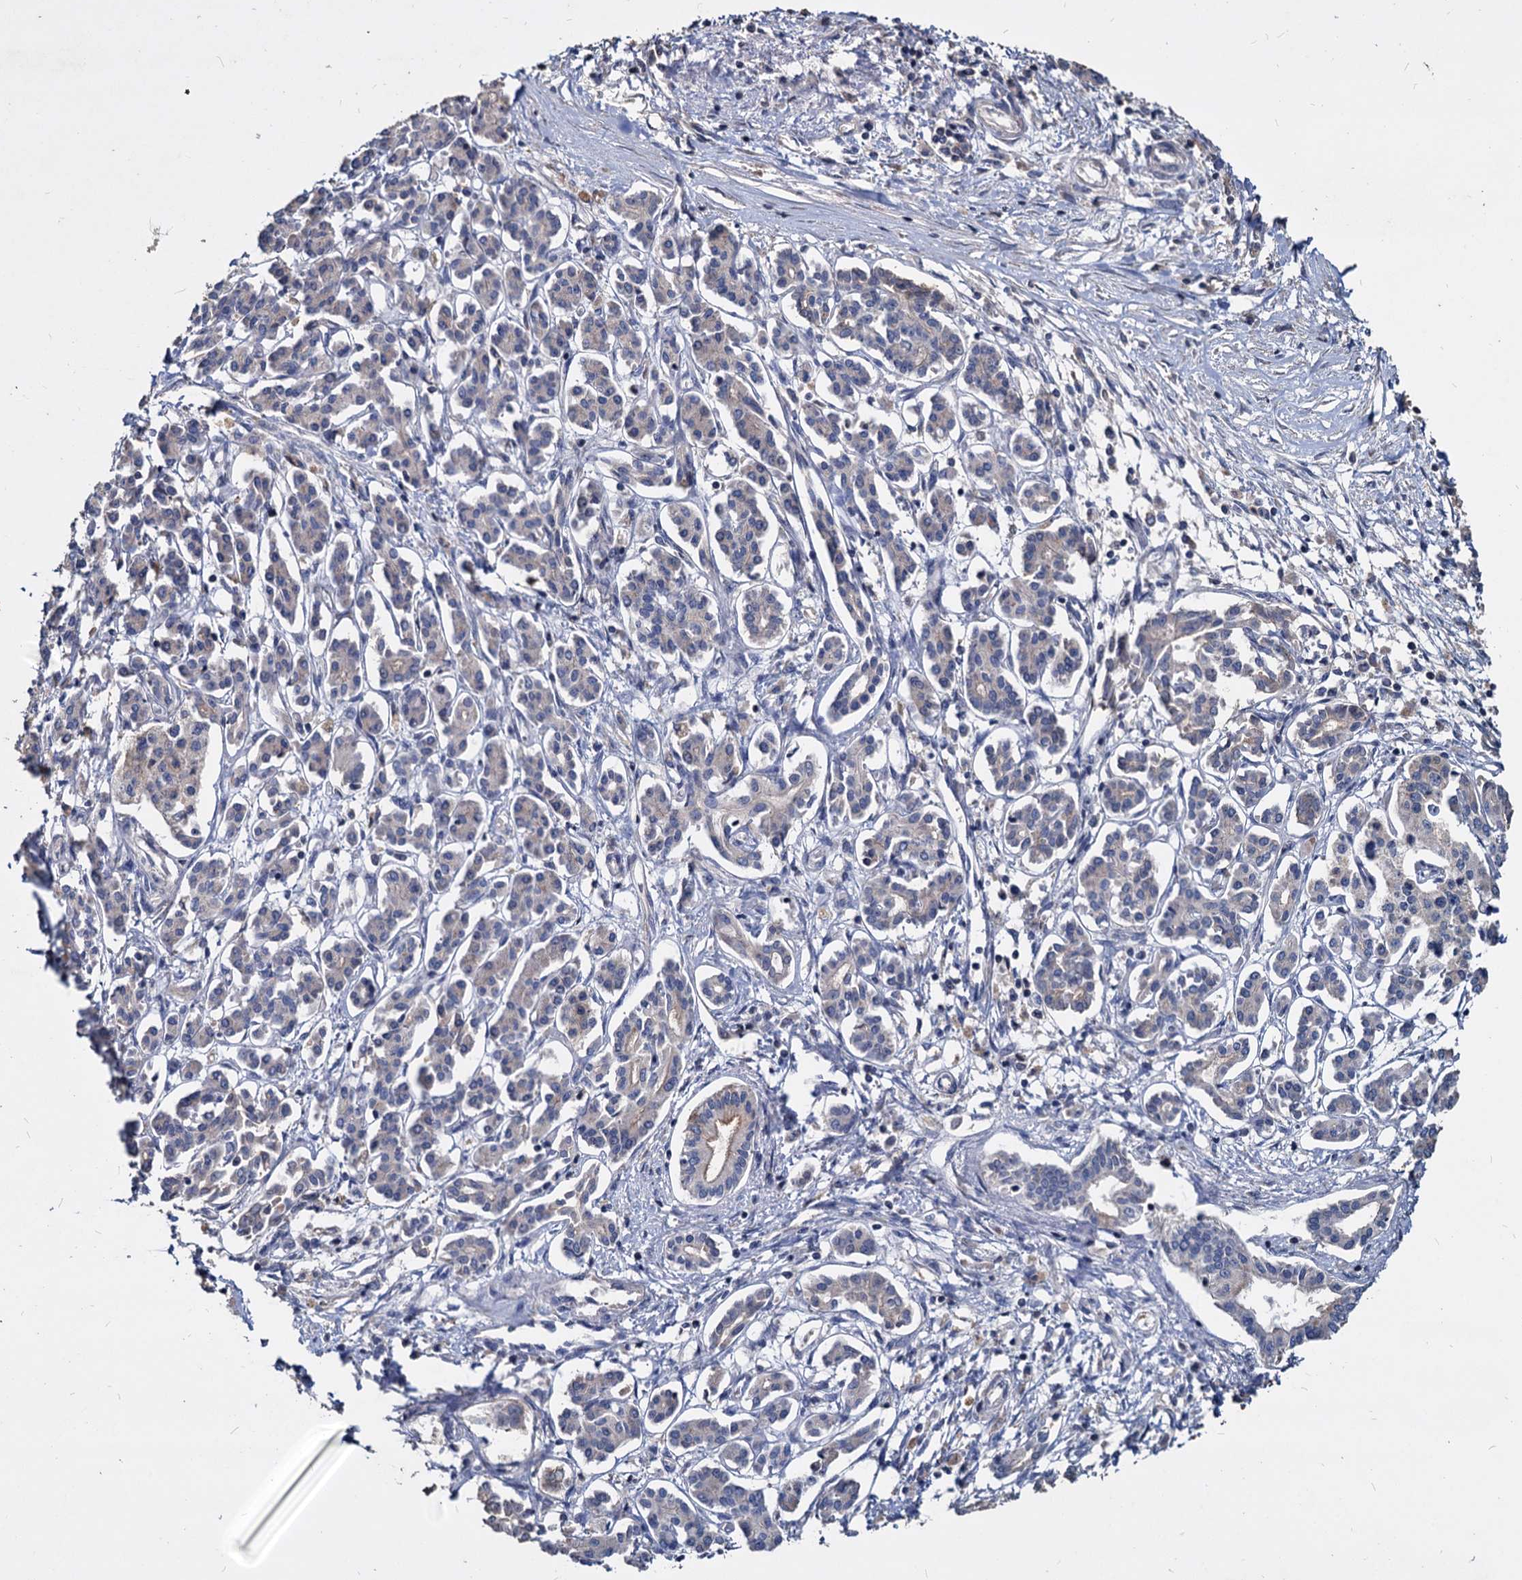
{"staining": {"intensity": "negative", "quantity": "none", "location": "none"}, "tissue": "pancreatic cancer", "cell_type": "Tumor cells", "image_type": "cancer", "snomed": [{"axis": "morphology", "description": "Adenocarcinoma, NOS"}, {"axis": "topography", "description": "Pancreas"}], "caption": "A histopathology image of adenocarcinoma (pancreatic) stained for a protein demonstrates no brown staining in tumor cells.", "gene": "DEPDC4", "patient": {"sex": "female", "age": 50}}